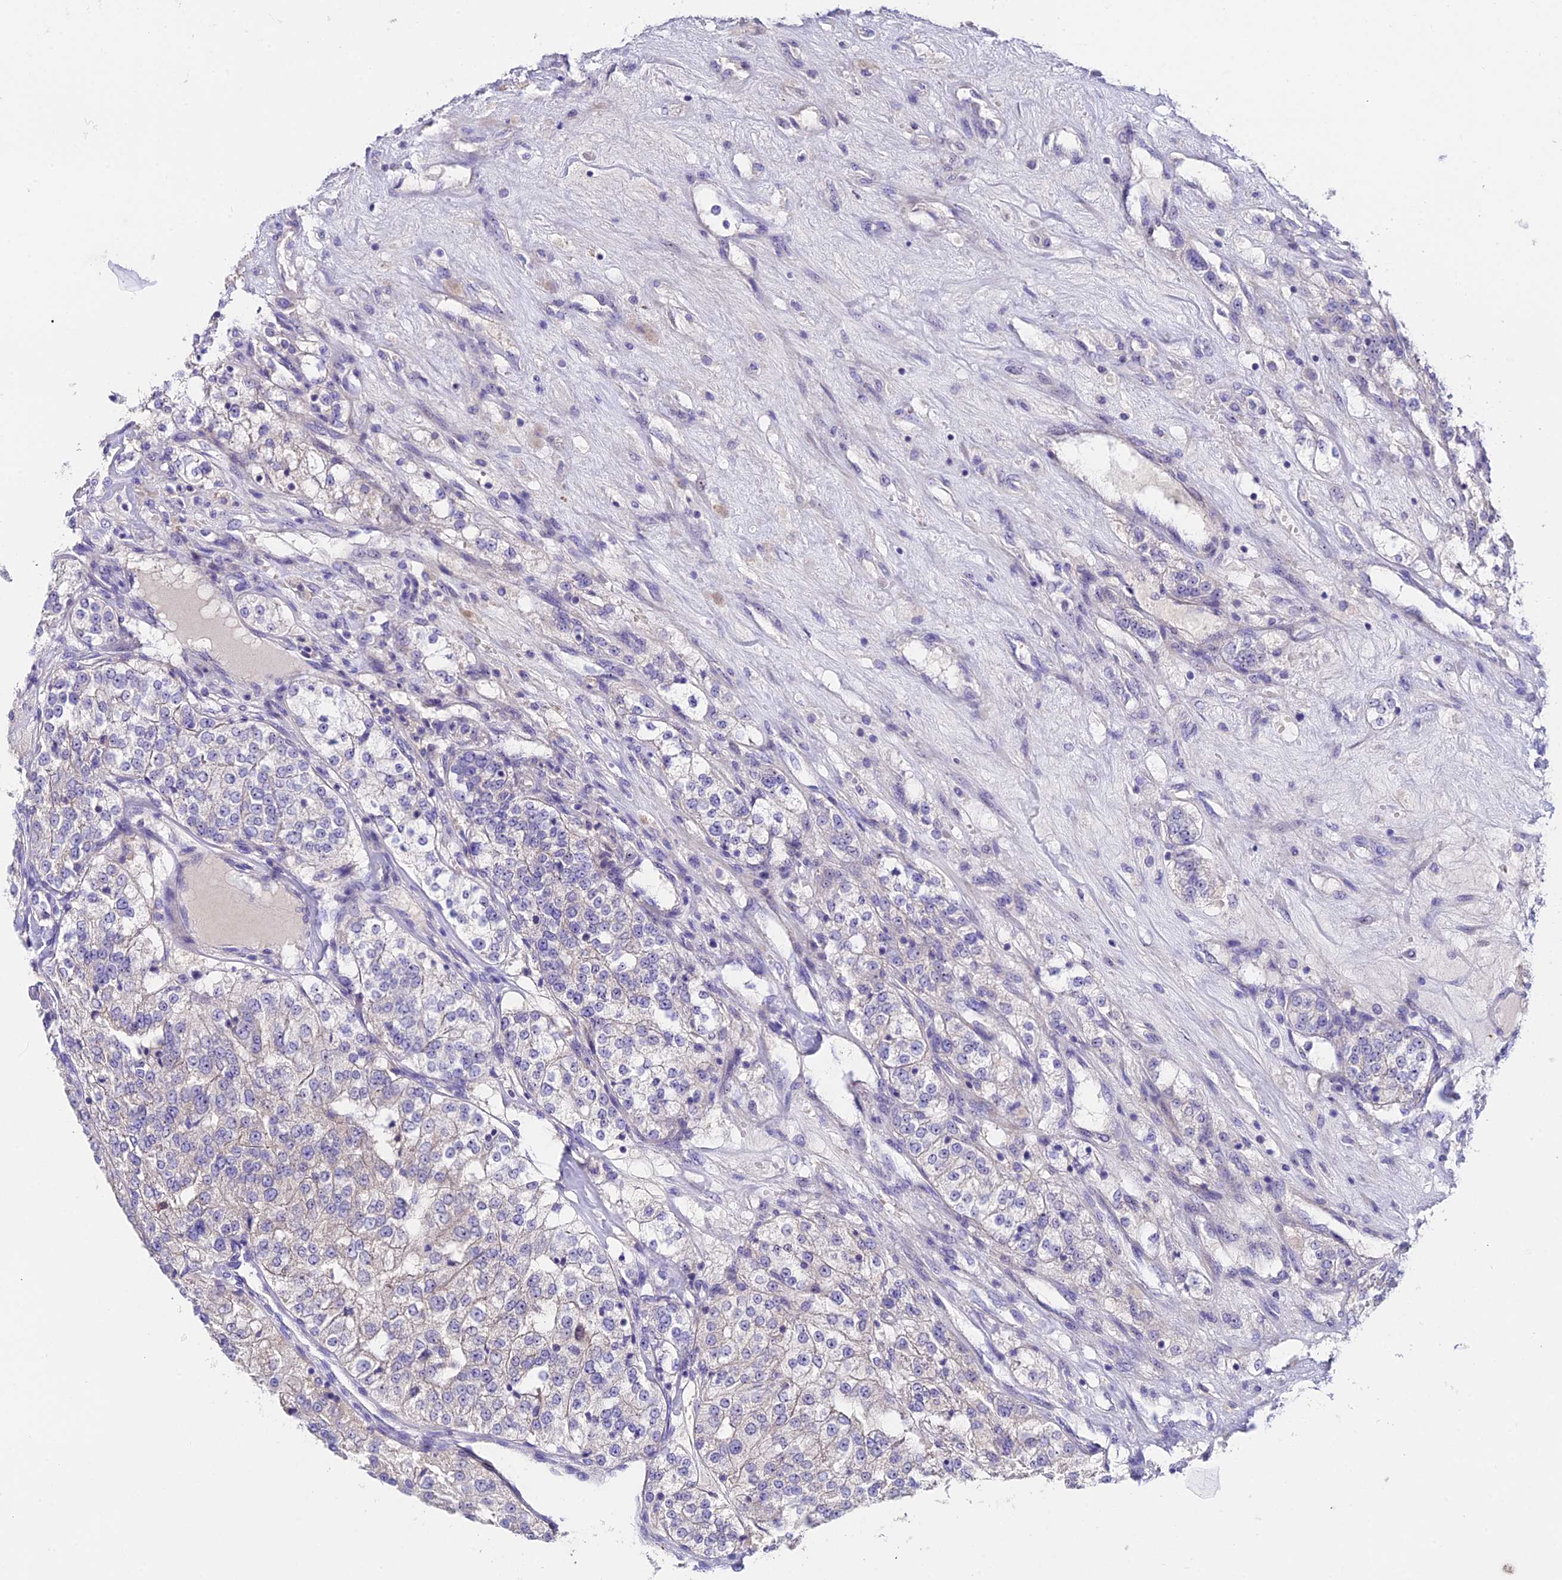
{"staining": {"intensity": "weak", "quantity": "25%-75%", "location": "cytoplasmic/membranous"}, "tissue": "renal cancer", "cell_type": "Tumor cells", "image_type": "cancer", "snomed": [{"axis": "morphology", "description": "Adenocarcinoma, NOS"}, {"axis": "topography", "description": "Kidney"}], "caption": "DAB (3,3'-diaminobenzidine) immunohistochemical staining of adenocarcinoma (renal) shows weak cytoplasmic/membranous protein expression in approximately 25%-75% of tumor cells.", "gene": "DUSP29", "patient": {"sex": "female", "age": 63}}